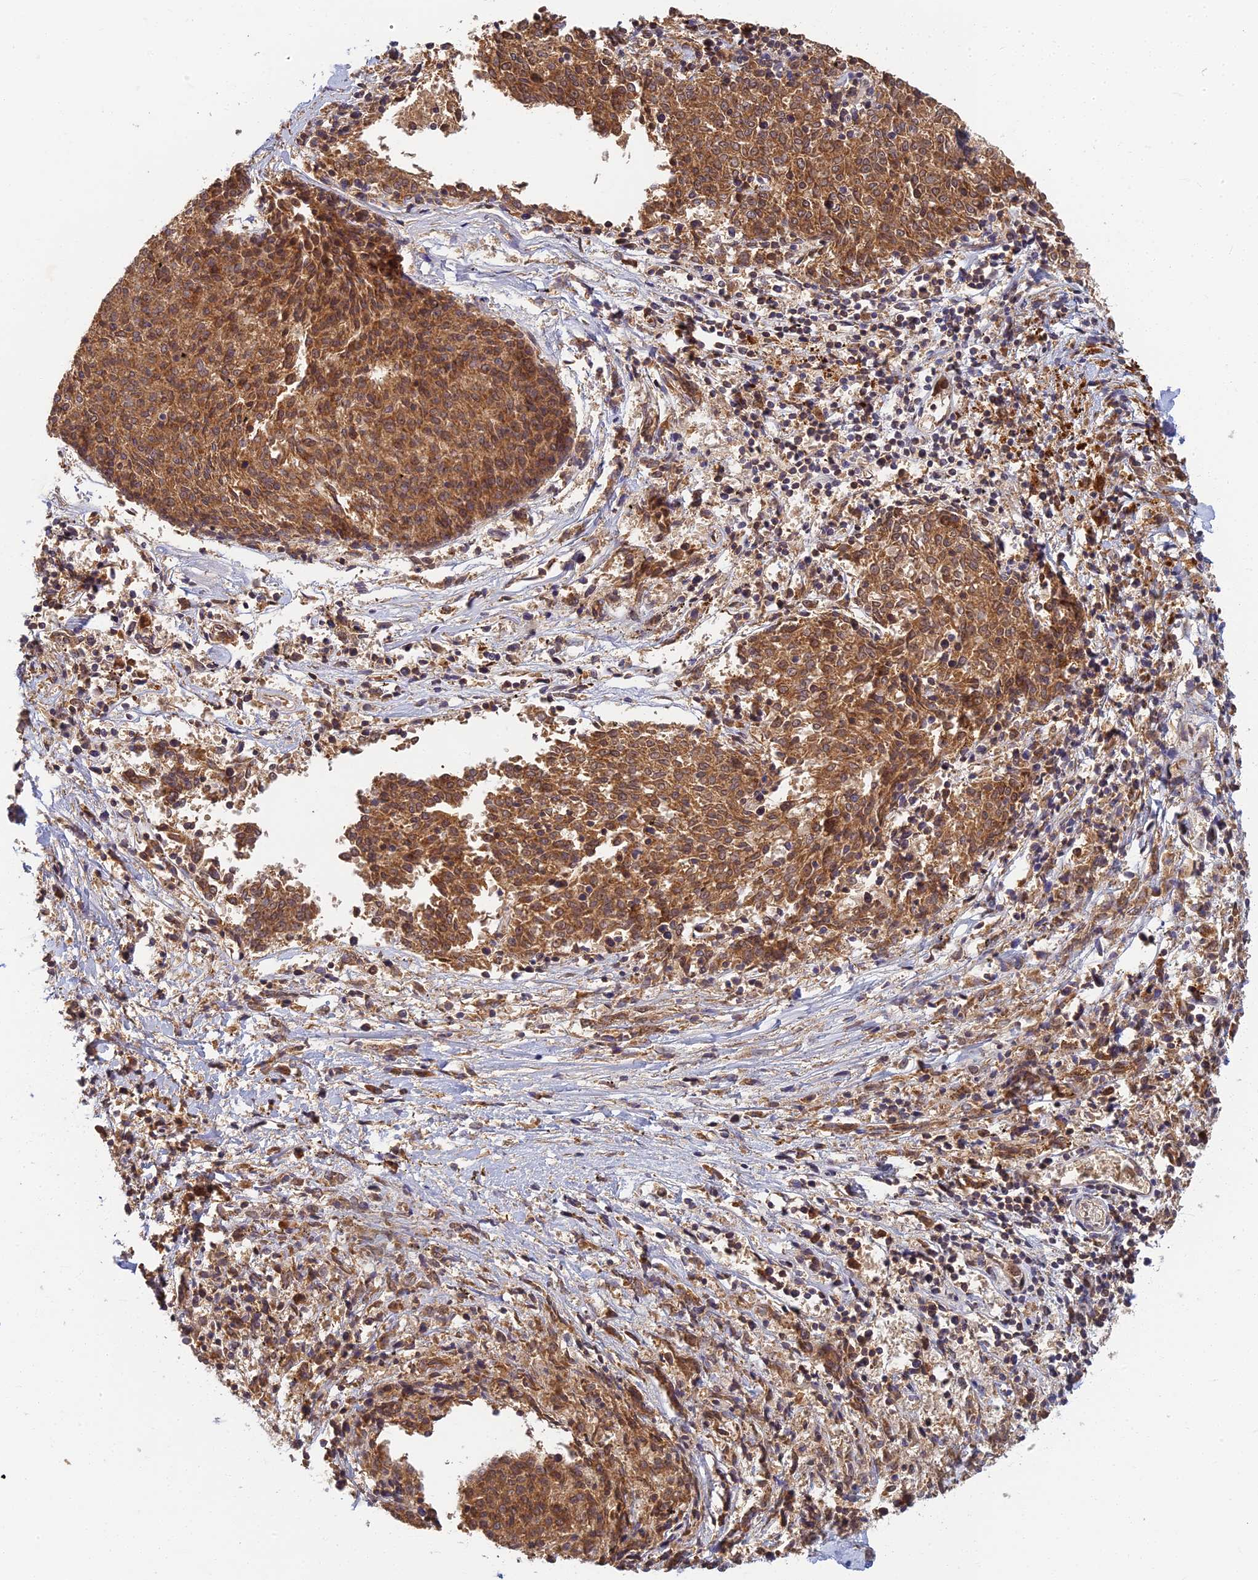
{"staining": {"intensity": "moderate", "quantity": ">75%", "location": "cytoplasmic/membranous"}, "tissue": "melanoma", "cell_type": "Tumor cells", "image_type": "cancer", "snomed": [{"axis": "morphology", "description": "Malignant melanoma, NOS"}, {"axis": "topography", "description": "Skin"}], "caption": "Melanoma stained for a protein (brown) shows moderate cytoplasmic/membranous positive expression in approximately >75% of tumor cells.", "gene": "RGL3", "patient": {"sex": "female", "age": 72}}